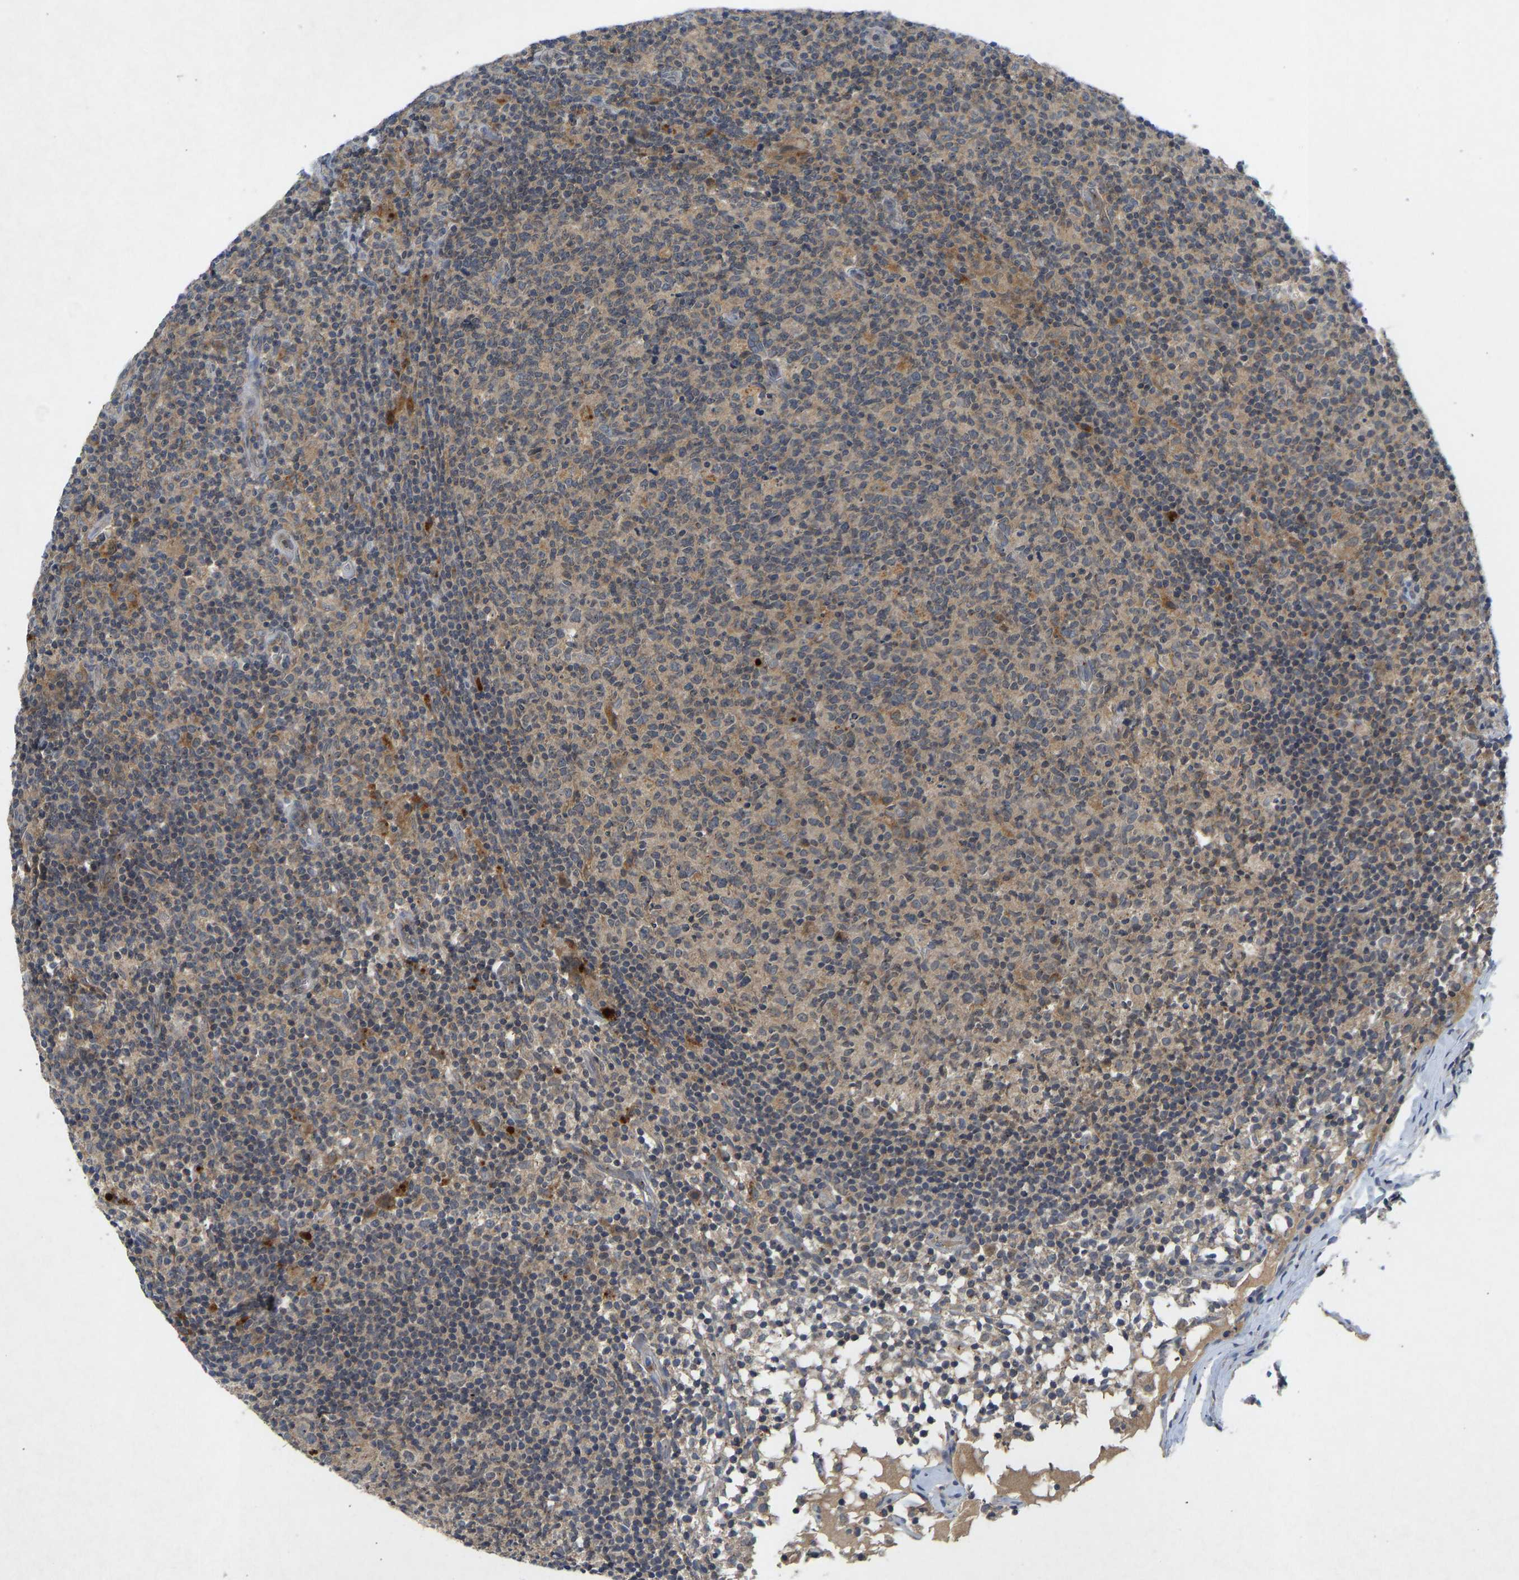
{"staining": {"intensity": "weak", "quantity": ">75%", "location": "cytoplasmic/membranous"}, "tissue": "lymph node", "cell_type": "Germinal center cells", "image_type": "normal", "snomed": [{"axis": "morphology", "description": "Normal tissue, NOS"}, {"axis": "morphology", "description": "Inflammation, NOS"}, {"axis": "topography", "description": "Lymph node"}], "caption": "About >75% of germinal center cells in normal lymph node display weak cytoplasmic/membranous protein expression as visualized by brown immunohistochemical staining.", "gene": "PDE7A", "patient": {"sex": "male", "age": 55}}